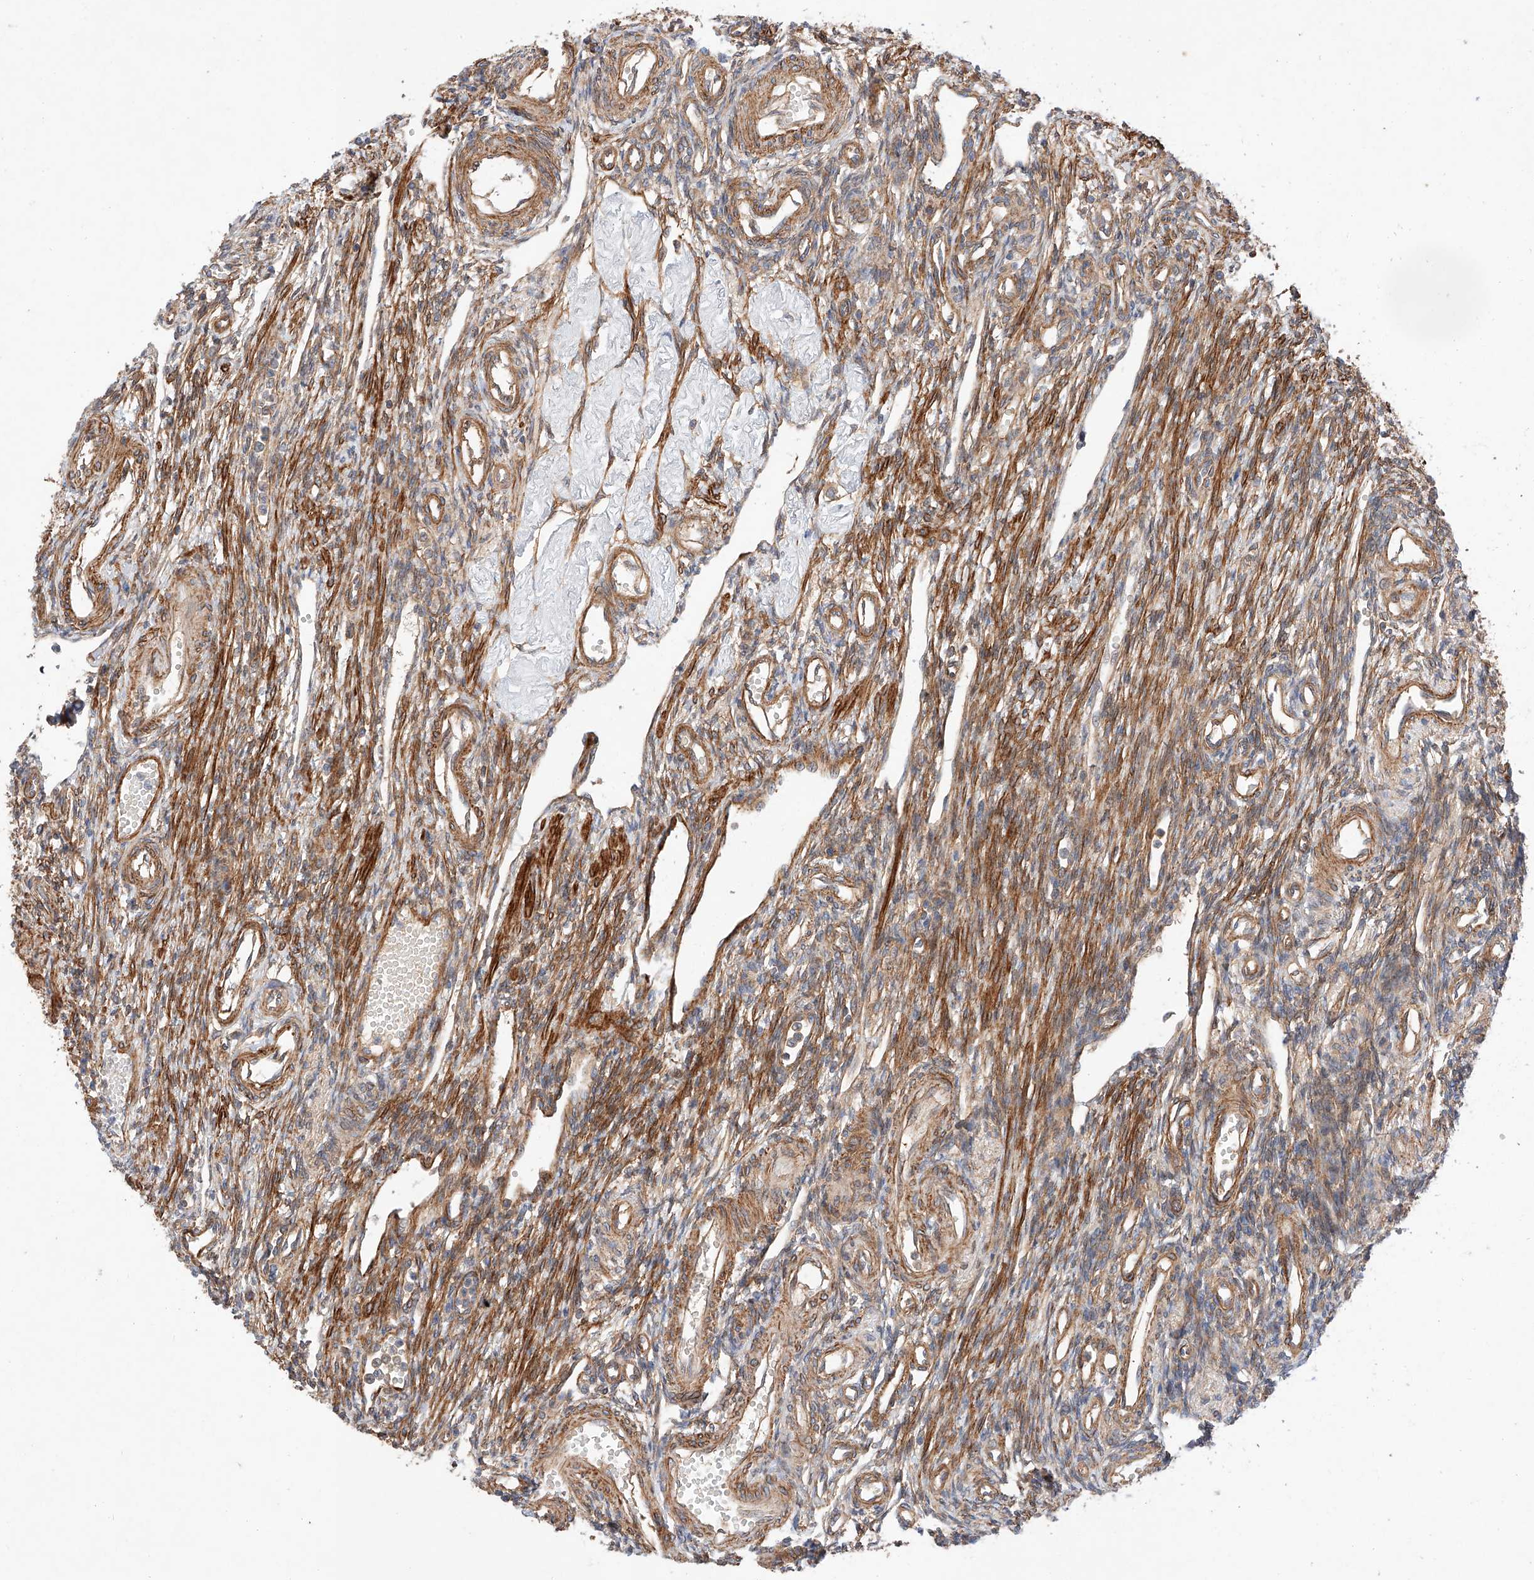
{"staining": {"intensity": "moderate", "quantity": "25%-75%", "location": "cytoplasmic/membranous"}, "tissue": "ovary", "cell_type": "Ovarian stroma cells", "image_type": "normal", "snomed": [{"axis": "morphology", "description": "Normal tissue, NOS"}, {"axis": "morphology", "description": "Cyst, NOS"}, {"axis": "topography", "description": "Ovary"}], "caption": "A high-resolution photomicrograph shows IHC staining of benign ovary, which displays moderate cytoplasmic/membranous expression in about 25%-75% of ovarian stroma cells.", "gene": "RAB23", "patient": {"sex": "female", "age": 33}}